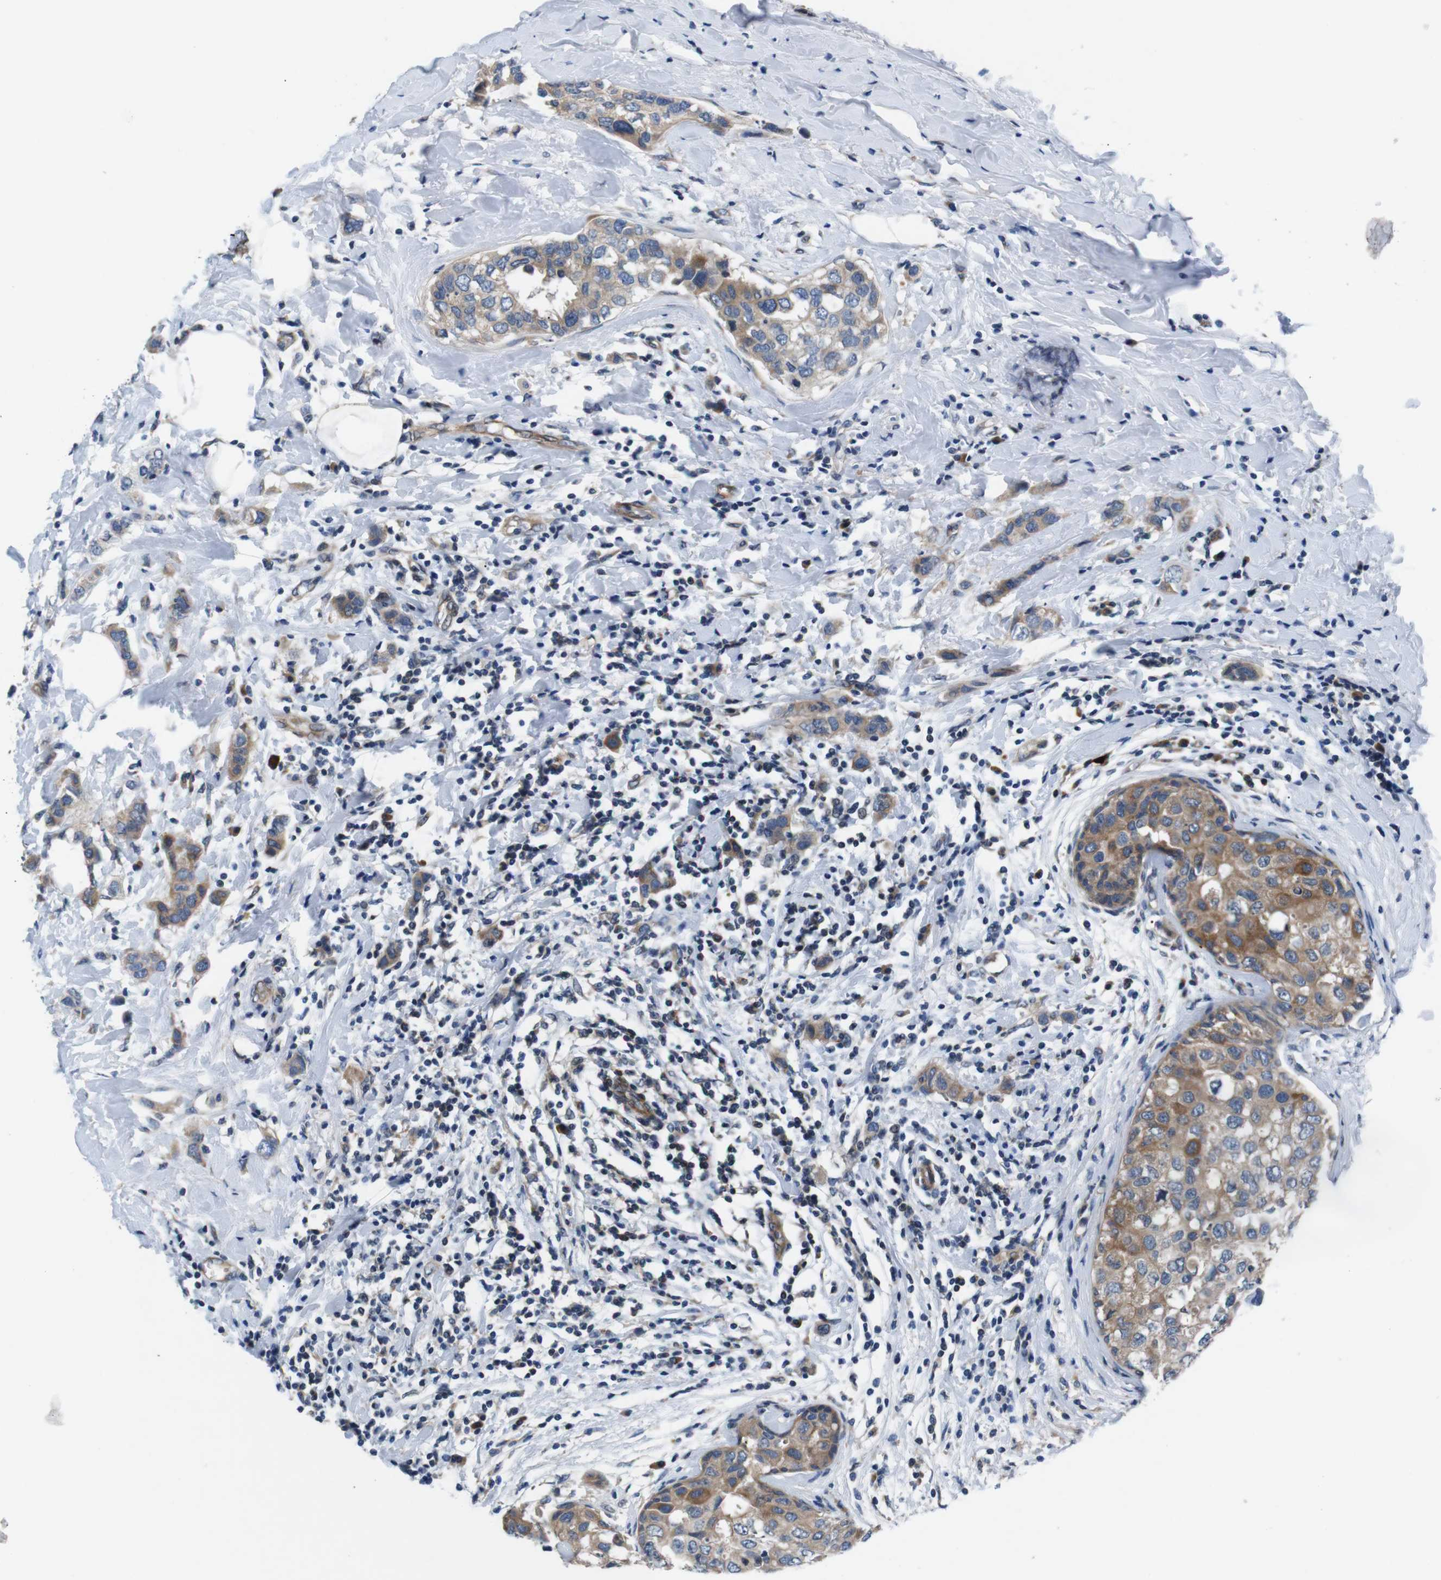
{"staining": {"intensity": "moderate", "quantity": ">75%", "location": "cytoplasmic/membranous"}, "tissue": "breast cancer", "cell_type": "Tumor cells", "image_type": "cancer", "snomed": [{"axis": "morphology", "description": "Duct carcinoma"}, {"axis": "topography", "description": "Breast"}], "caption": "Immunohistochemistry (IHC) of human breast intraductal carcinoma shows medium levels of moderate cytoplasmic/membranous expression in about >75% of tumor cells.", "gene": "JAK1", "patient": {"sex": "female", "age": 50}}